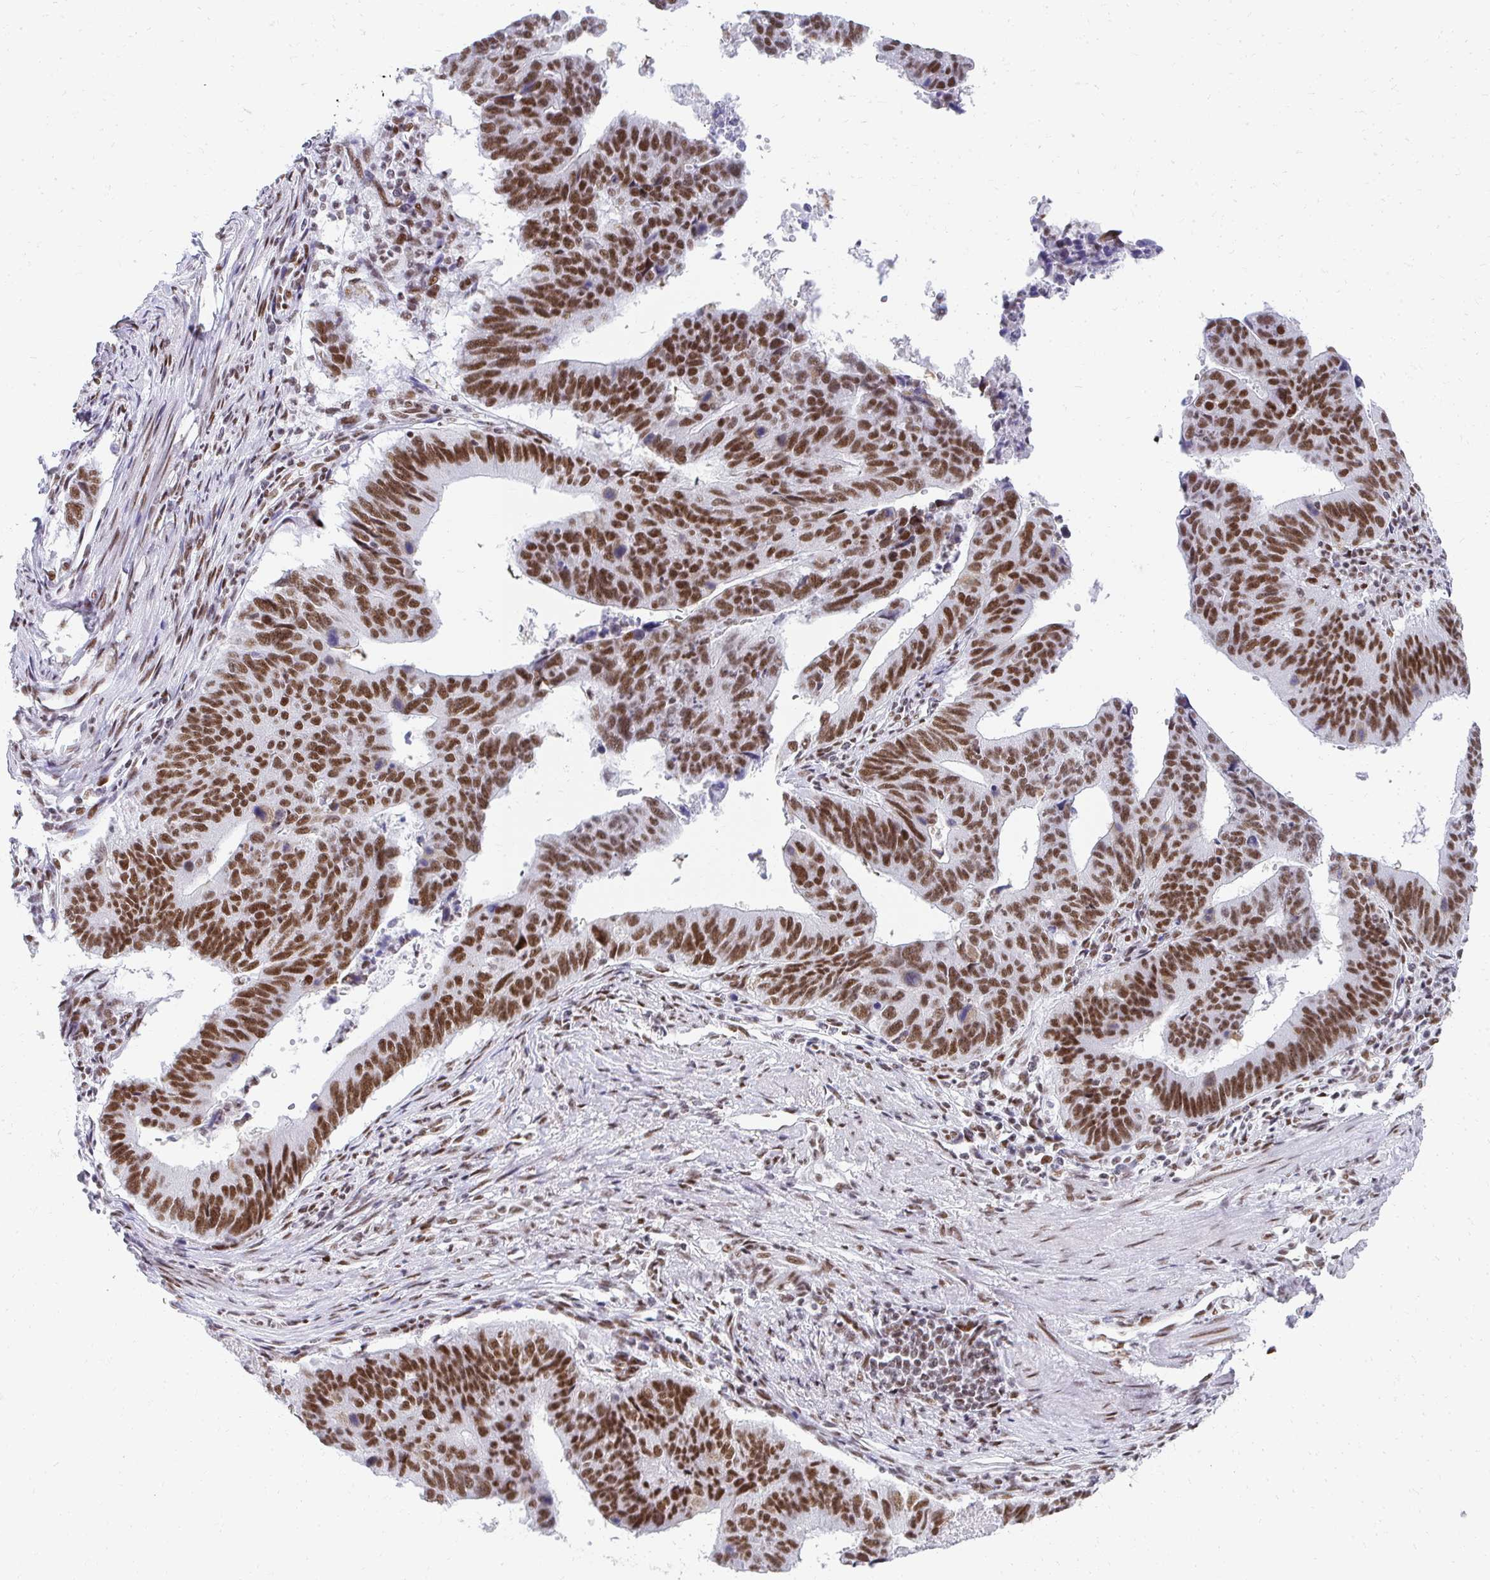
{"staining": {"intensity": "strong", "quantity": ">75%", "location": "nuclear"}, "tissue": "stomach cancer", "cell_type": "Tumor cells", "image_type": "cancer", "snomed": [{"axis": "morphology", "description": "Adenocarcinoma, NOS"}, {"axis": "topography", "description": "Stomach"}], "caption": "Human adenocarcinoma (stomach) stained for a protein (brown) demonstrates strong nuclear positive staining in approximately >75% of tumor cells.", "gene": "CREBBP", "patient": {"sex": "male", "age": 59}}